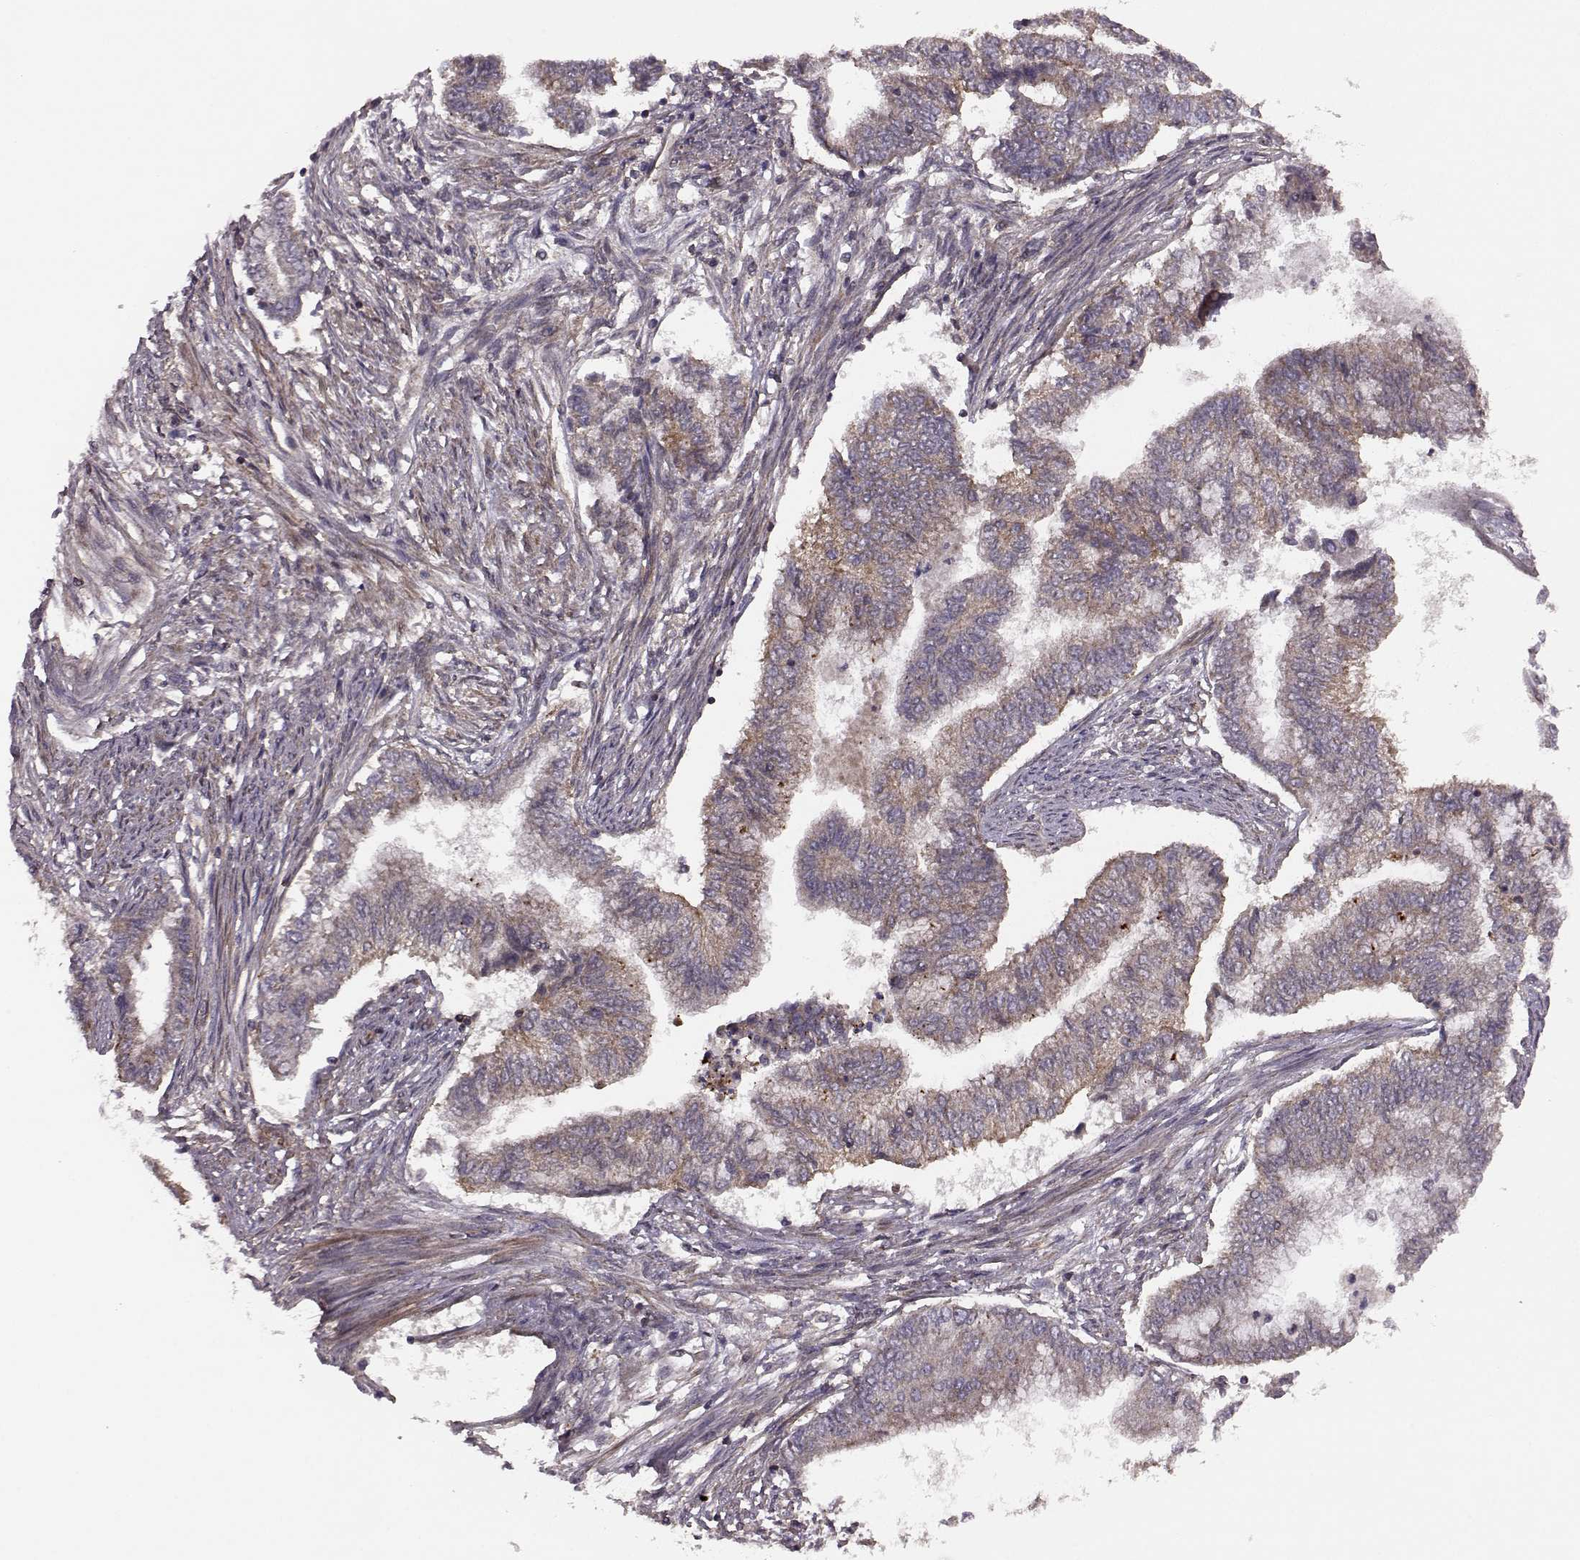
{"staining": {"intensity": "moderate", "quantity": ">75%", "location": "cytoplasmic/membranous"}, "tissue": "endometrial cancer", "cell_type": "Tumor cells", "image_type": "cancer", "snomed": [{"axis": "morphology", "description": "Adenocarcinoma, NOS"}, {"axis": "topography", "description": "Endometrium"}], "caption": "The immunohistochemical stain highlights moderate cytoplasmic/membranous positivity in tumor cells of adenocarcinoma (endometrial) tissue.", "gene": "FNIP2", "patient": {"sex": "female", "age": 65}}